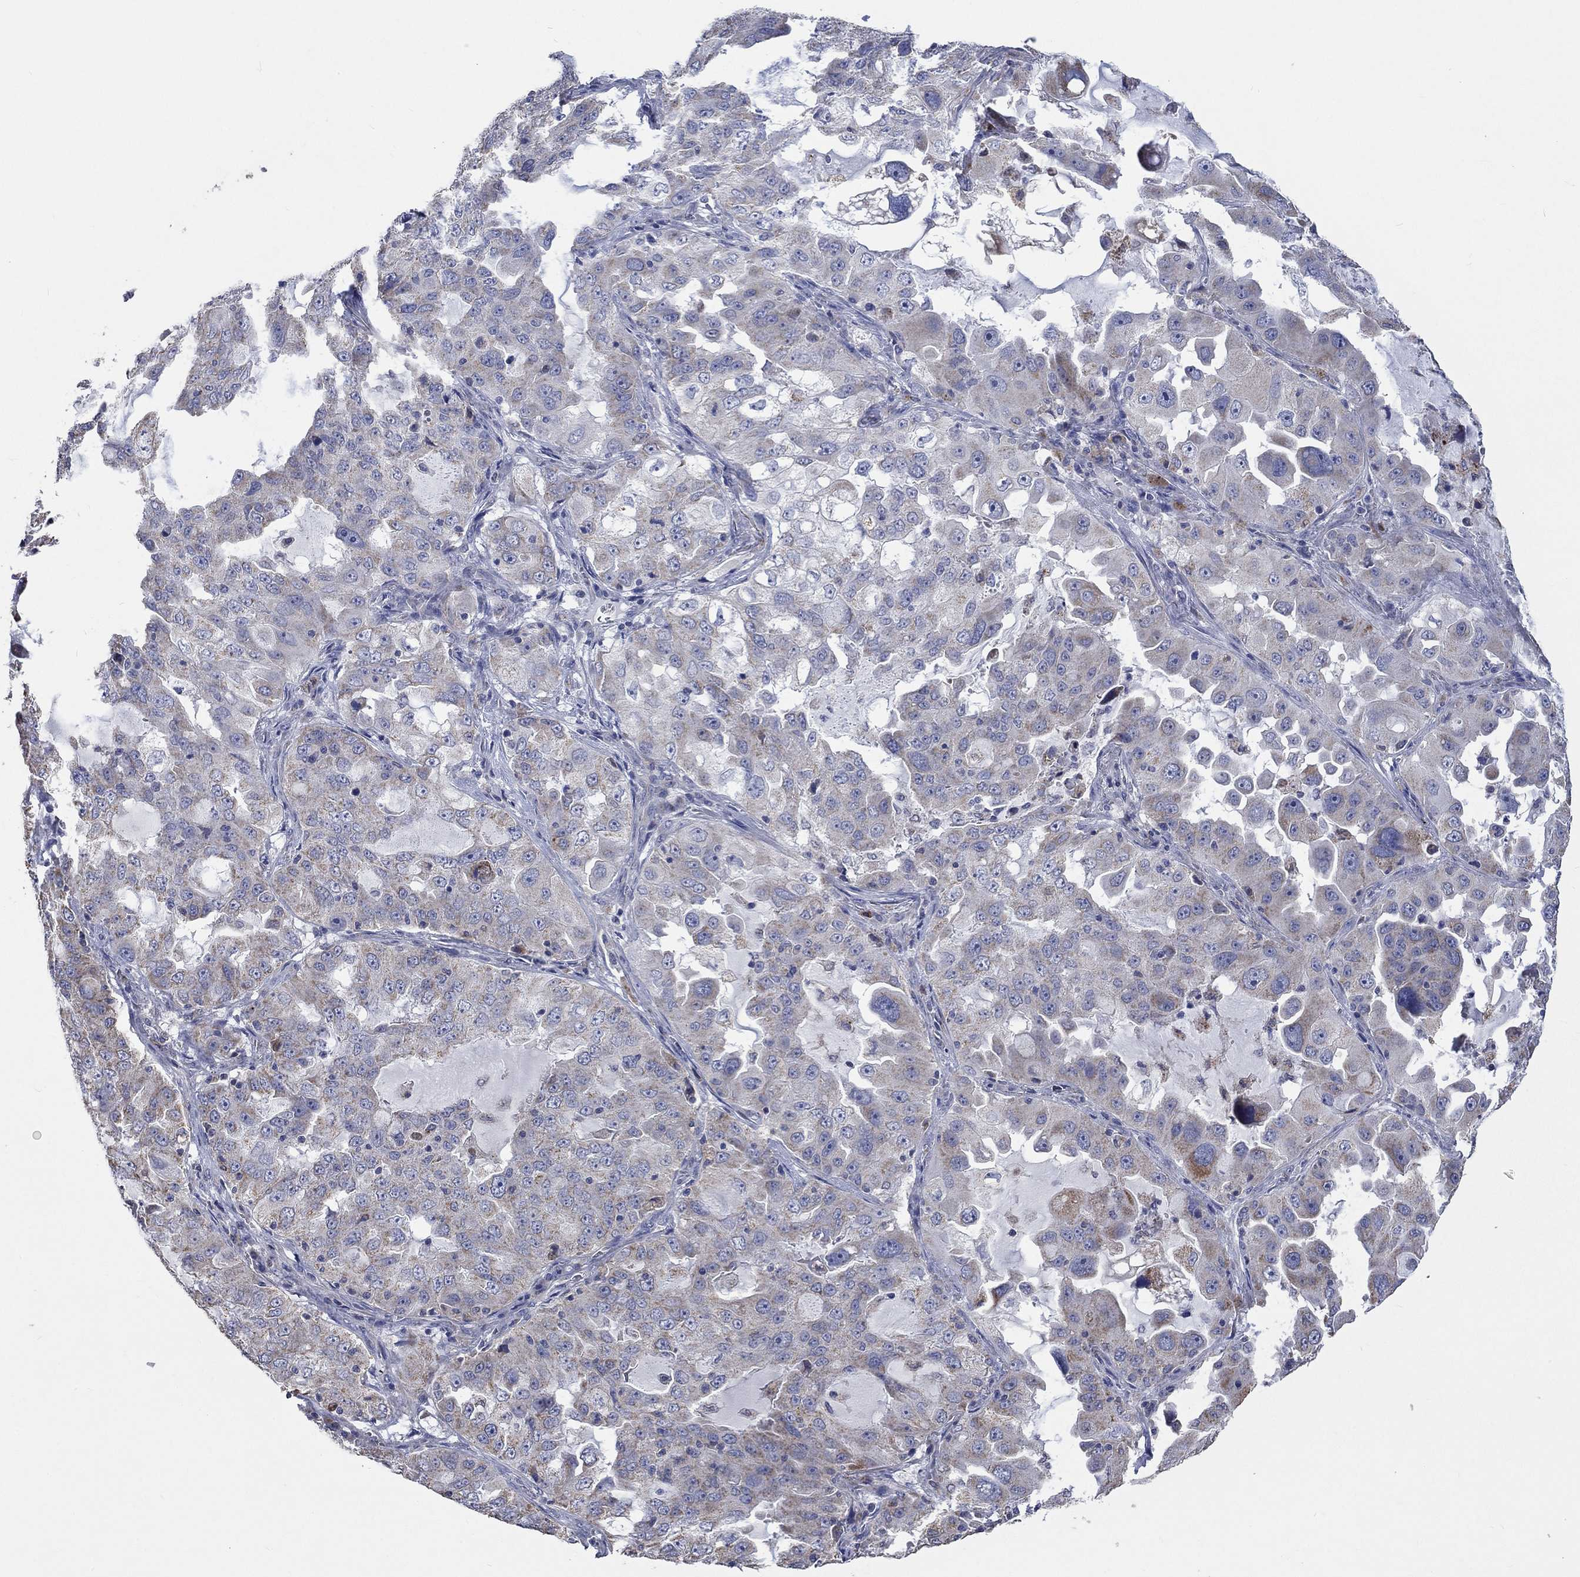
{"staining": {"intensity": "weak", "quantity": "25%-75%", "location": "cytoplasmic/membranous"}, "tissue": "lung cancer", "cell_type": "Tumor cells", "image_type": "cancer", "snomed": [{"axis": "morphology", "description": "Adenocarcinoma, NOS"}, {"axis": "topography", "description": "Lung"}], "caption": "Immunohistochemical staining of lung cancer (adenocarcinoma) reveals low levels of weak cytoplasmic/membranous staining in about 25%-75% of tumor cells. (DAB IHC, brown staining for protein, blue staining for nuclei).", "gene": "UGT8", "patient": {"sex": "female", "age": 61}}